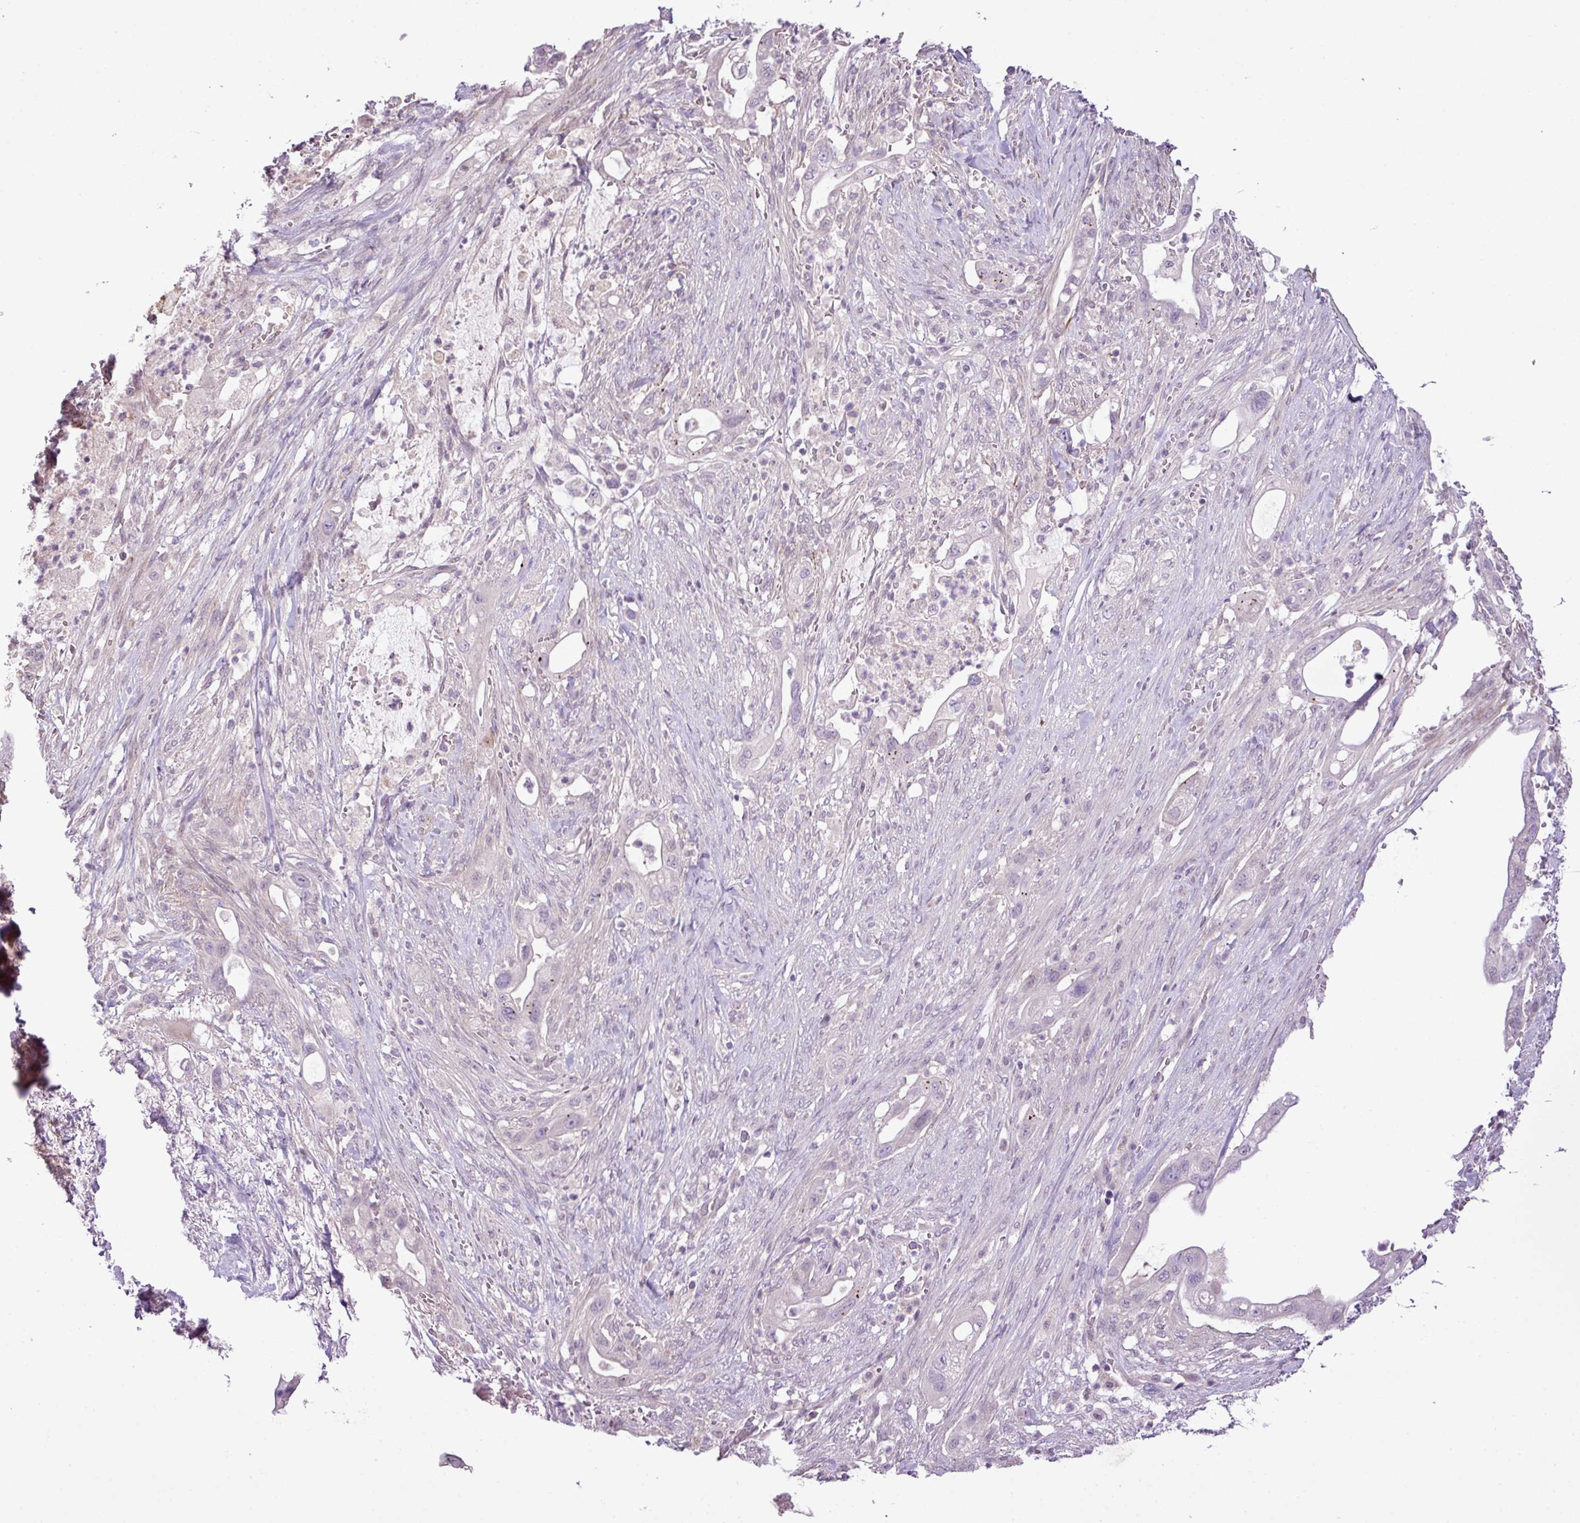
{"staining": {"intensity": "negative", "quantity": "none", "location": "none"}, "tissue": "pancreatic cancer", "cell_type": "Tumor cells", "image_type": "cancer", "snomed": [{"axis": "morphology", "description": "Adenocarcinoma, NOS"}, {"axis": "topography", "description": "Pancreas"}], "caption": "Tumor cells show no significant positivity in pancreatic cancer. The staining was performed using DAB (3,3'-diaminobenzidine) to visualize the protein expression in brown, while the nuclei were stained in blue with hematoxylin (Magnification: 20x).", "gene": "DNAJB13", "patient": {"sex": "male", "age": 44}}